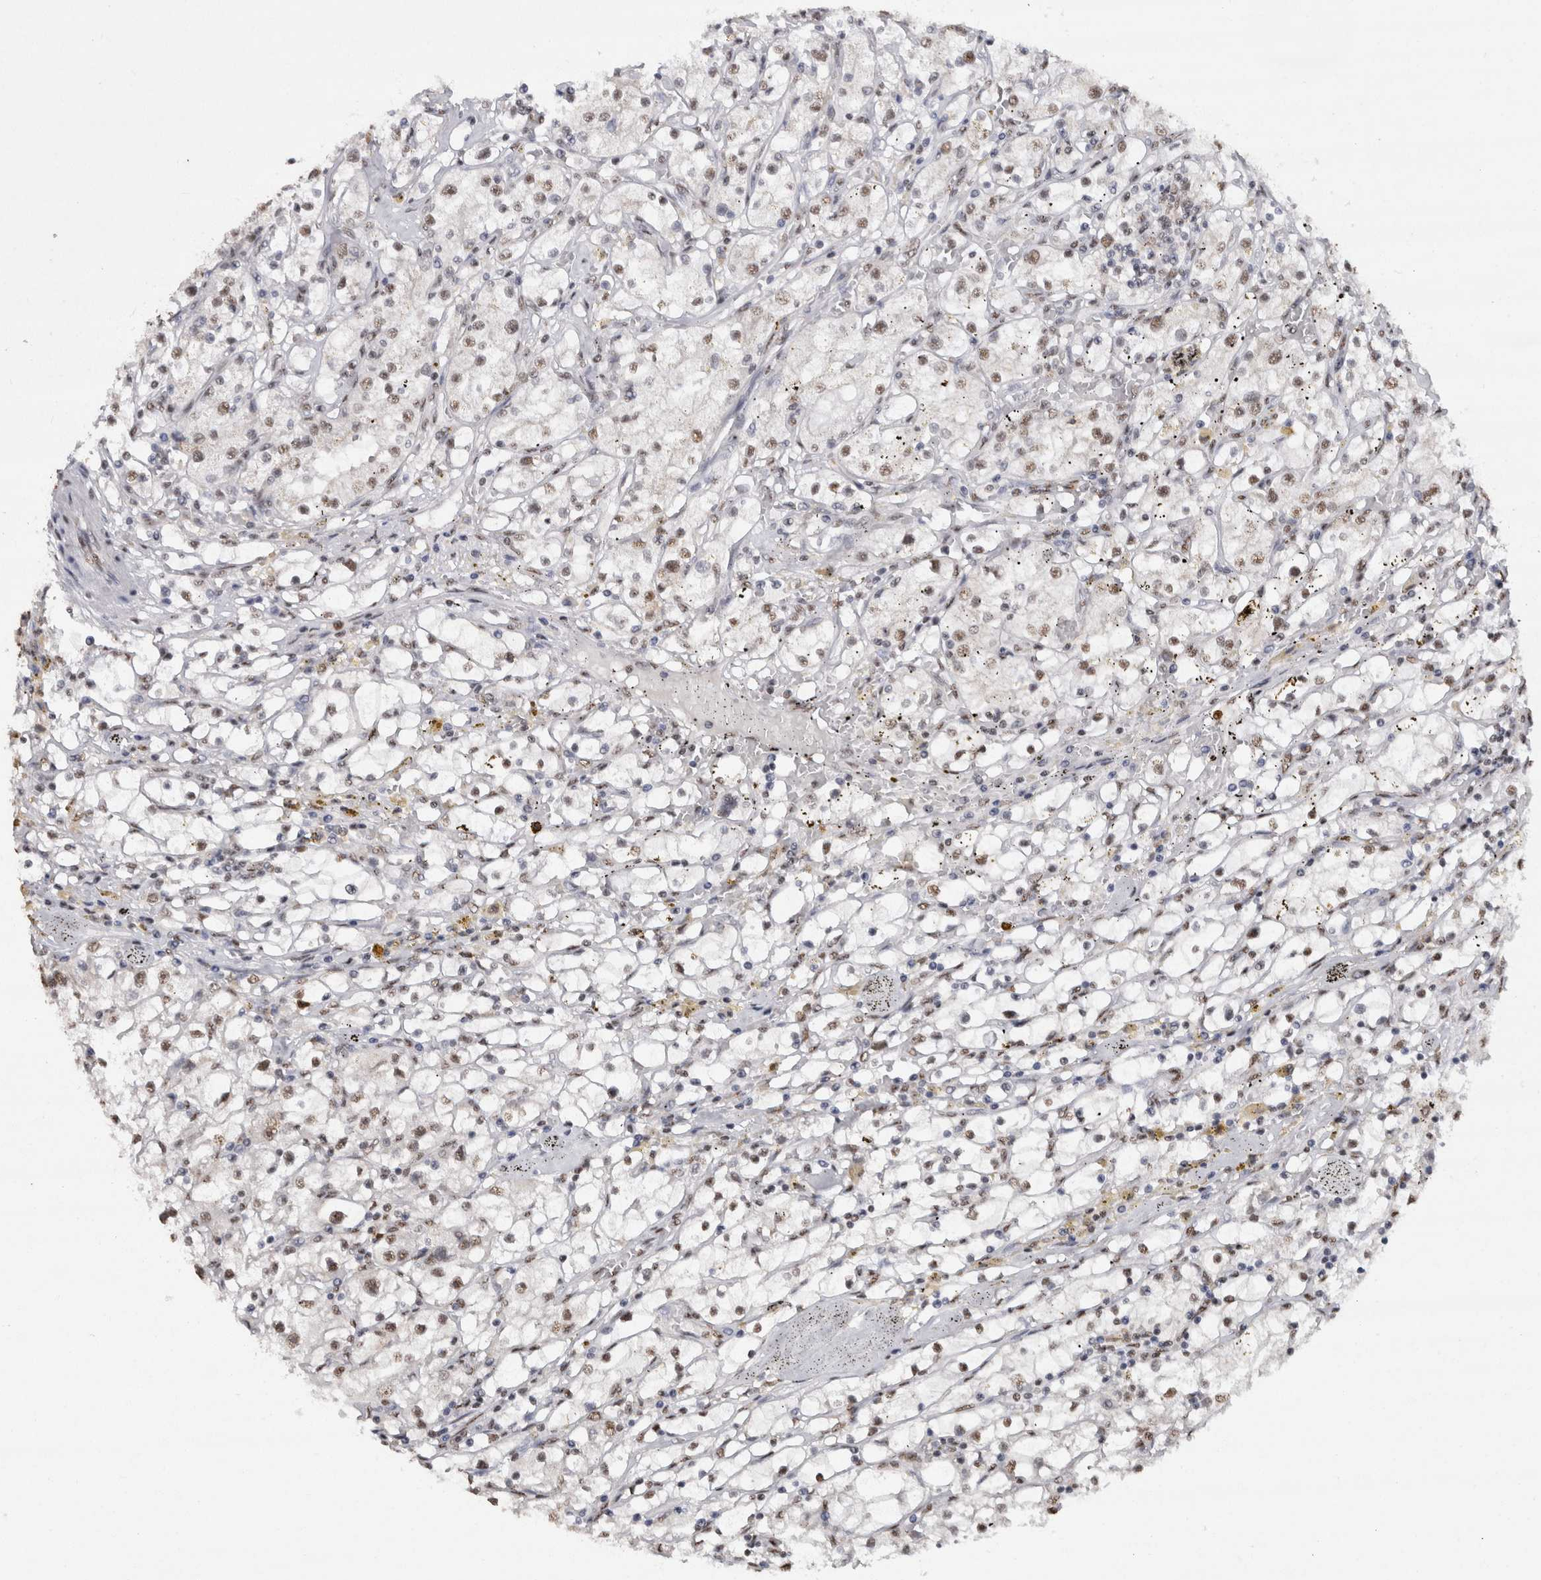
{"staining": {"intensity": "weak", "quantity": ">75%", "location": "nuclear"}, "tissue": "renal cancer", "cell_type": "Tumor cells", "image_type": "cancer", "snomed": [{"axis": "morphology", "description": "Adenocarcinoma, NOS"}, {"axis": "topography", "description": "Kidney"}], "caption": "DAB immunohistochemical staining of adenocarcinoma (renal) displays weak nuclear protein positivity in about >75% of tumor cells. Nuclei are stained in blue.", "gene": "RPS6KA2", "patient": {"sex": "male", "age": 56}}